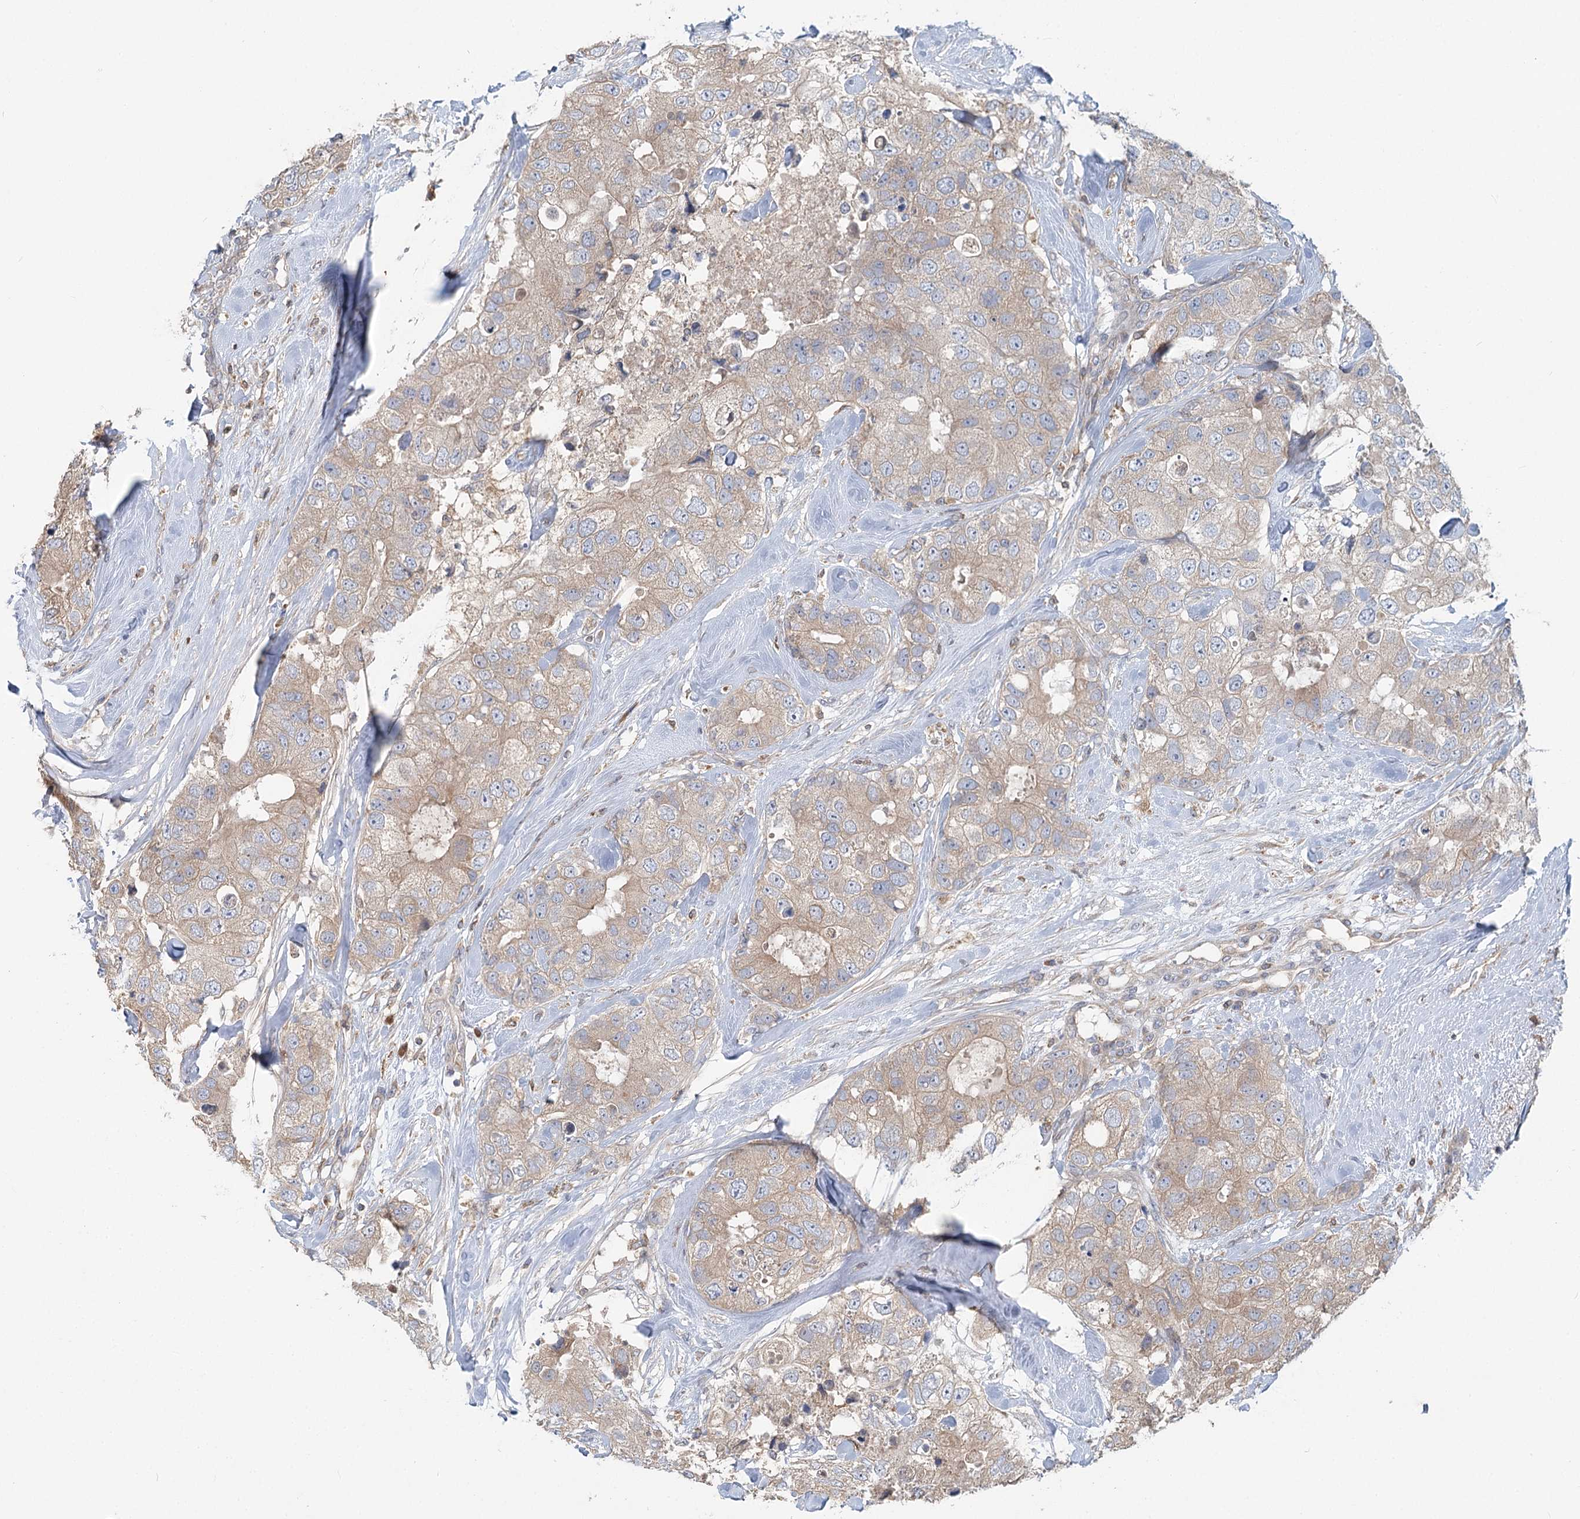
{"staining": {"intensity": "weak", "quantity": ">75%", "location": "cytoplasmic/membranous"}, "tissue": "breast cancer", "cell_type": "Tumor cells", "image_type": "cancer", "snomed": [{"axis": "morphology", "description": "Duct carcinoma"}, {"axis": "topography", "description": "Breast"}], "caption": "Weak cytoplasmic/membranous protein positivity is appreciated in approximately >75% of tumor cells in breast cancer (intraductal carcinoma).", "gene": "PAIP2", "patient": {"sex": "female", "age": 62}}